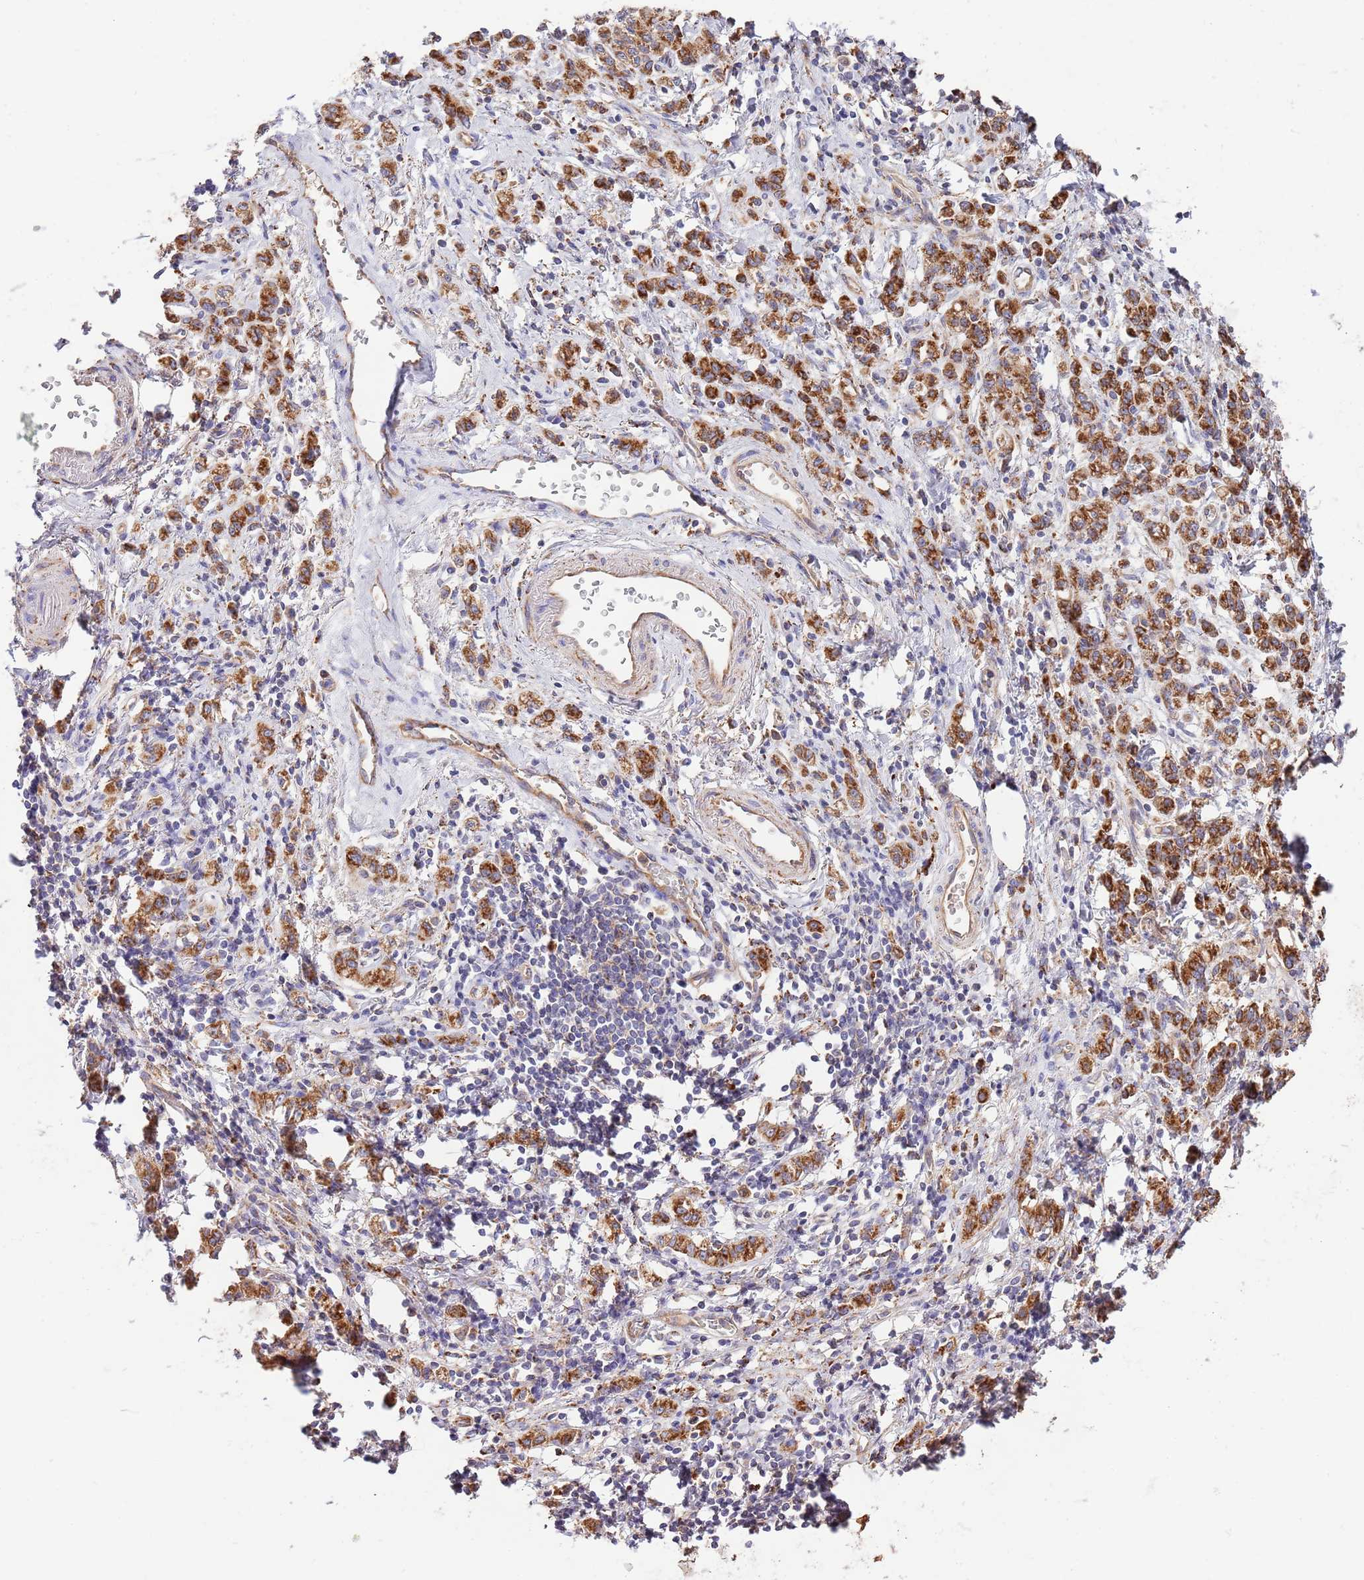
{"staining": {"intensity": "strong", "quantity": ">75%", "location": "cytoplasmic/membranous"}, "tissue": "stomach cancer", "cell_type": "Tumor cells", "image_type": "cancer", "snomed": [{"axis": "morphology", "description": "Adenocarcinoma, NOS"}, {"axis": "topography", "description": "Stomach"}], "caption": "Human adenocarcinoma (stomach) stained with a protein marker reveals strong staining in tumor cells.", "gene": "DOCK6", "patient": {"sex": "male", "age": 77}}